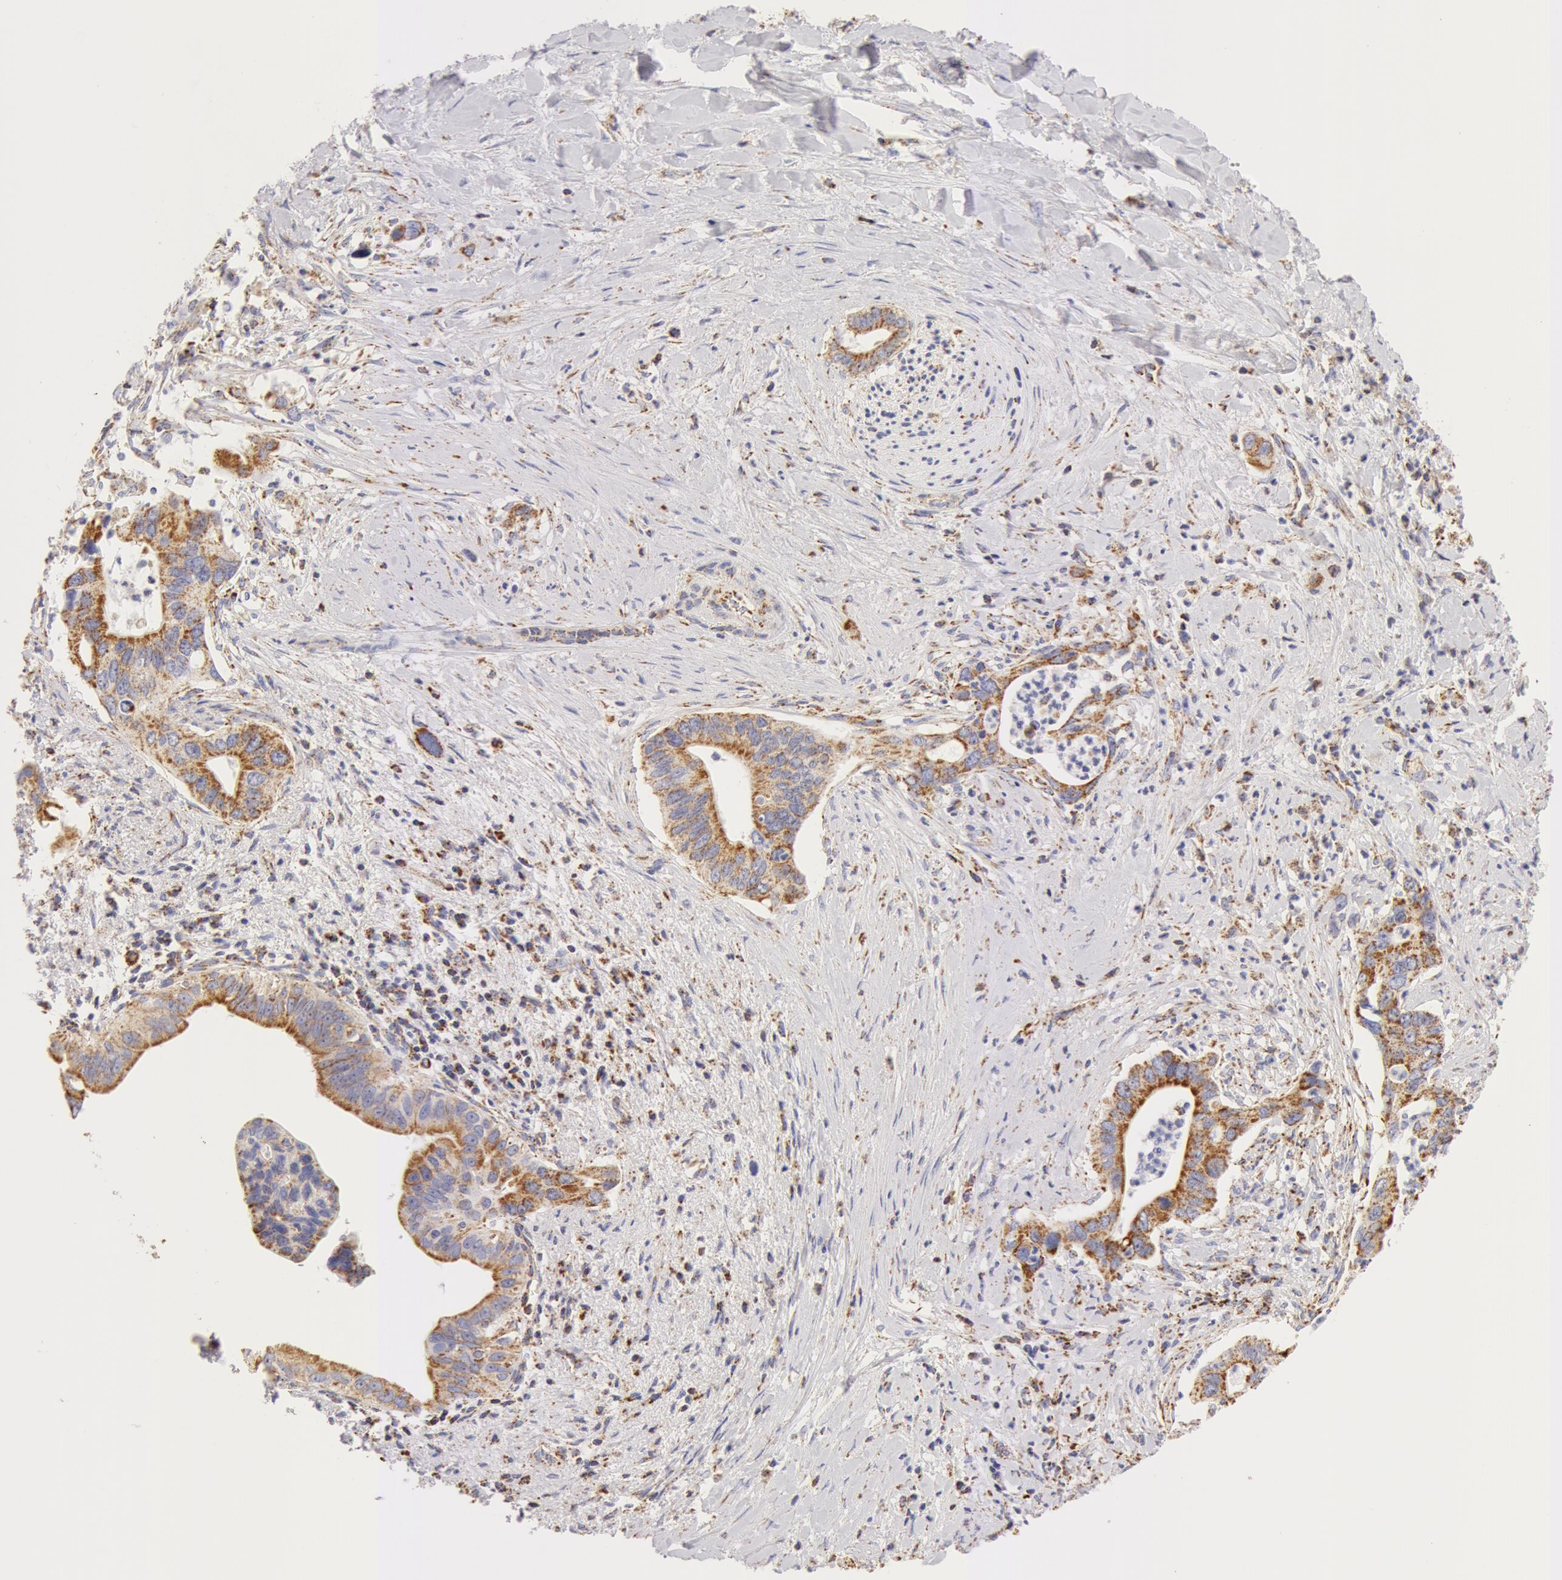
{"staining": {"intensity": "moderate", "quantity": "25%-75%", "location": "cytoplasmic/membranous"}, "tissue": "liver cancer", "cell_type": "Tumor cells", "image_type": "cancer", "snomed": [{"axis": "morphology", "description": "Cholangiocarcinoma"}, {"axis": "topography", "description": "Liver"}], "caption": "This histopathology image demonstrates immunohistochemistry (IHC) staining of liver cancer, with medium moderate cytoplasmic/membranous expression in about 25%-75% of tumor cells.", "gene": "ATP5F1B", "patient": {"sex": "female", "age": 65}}